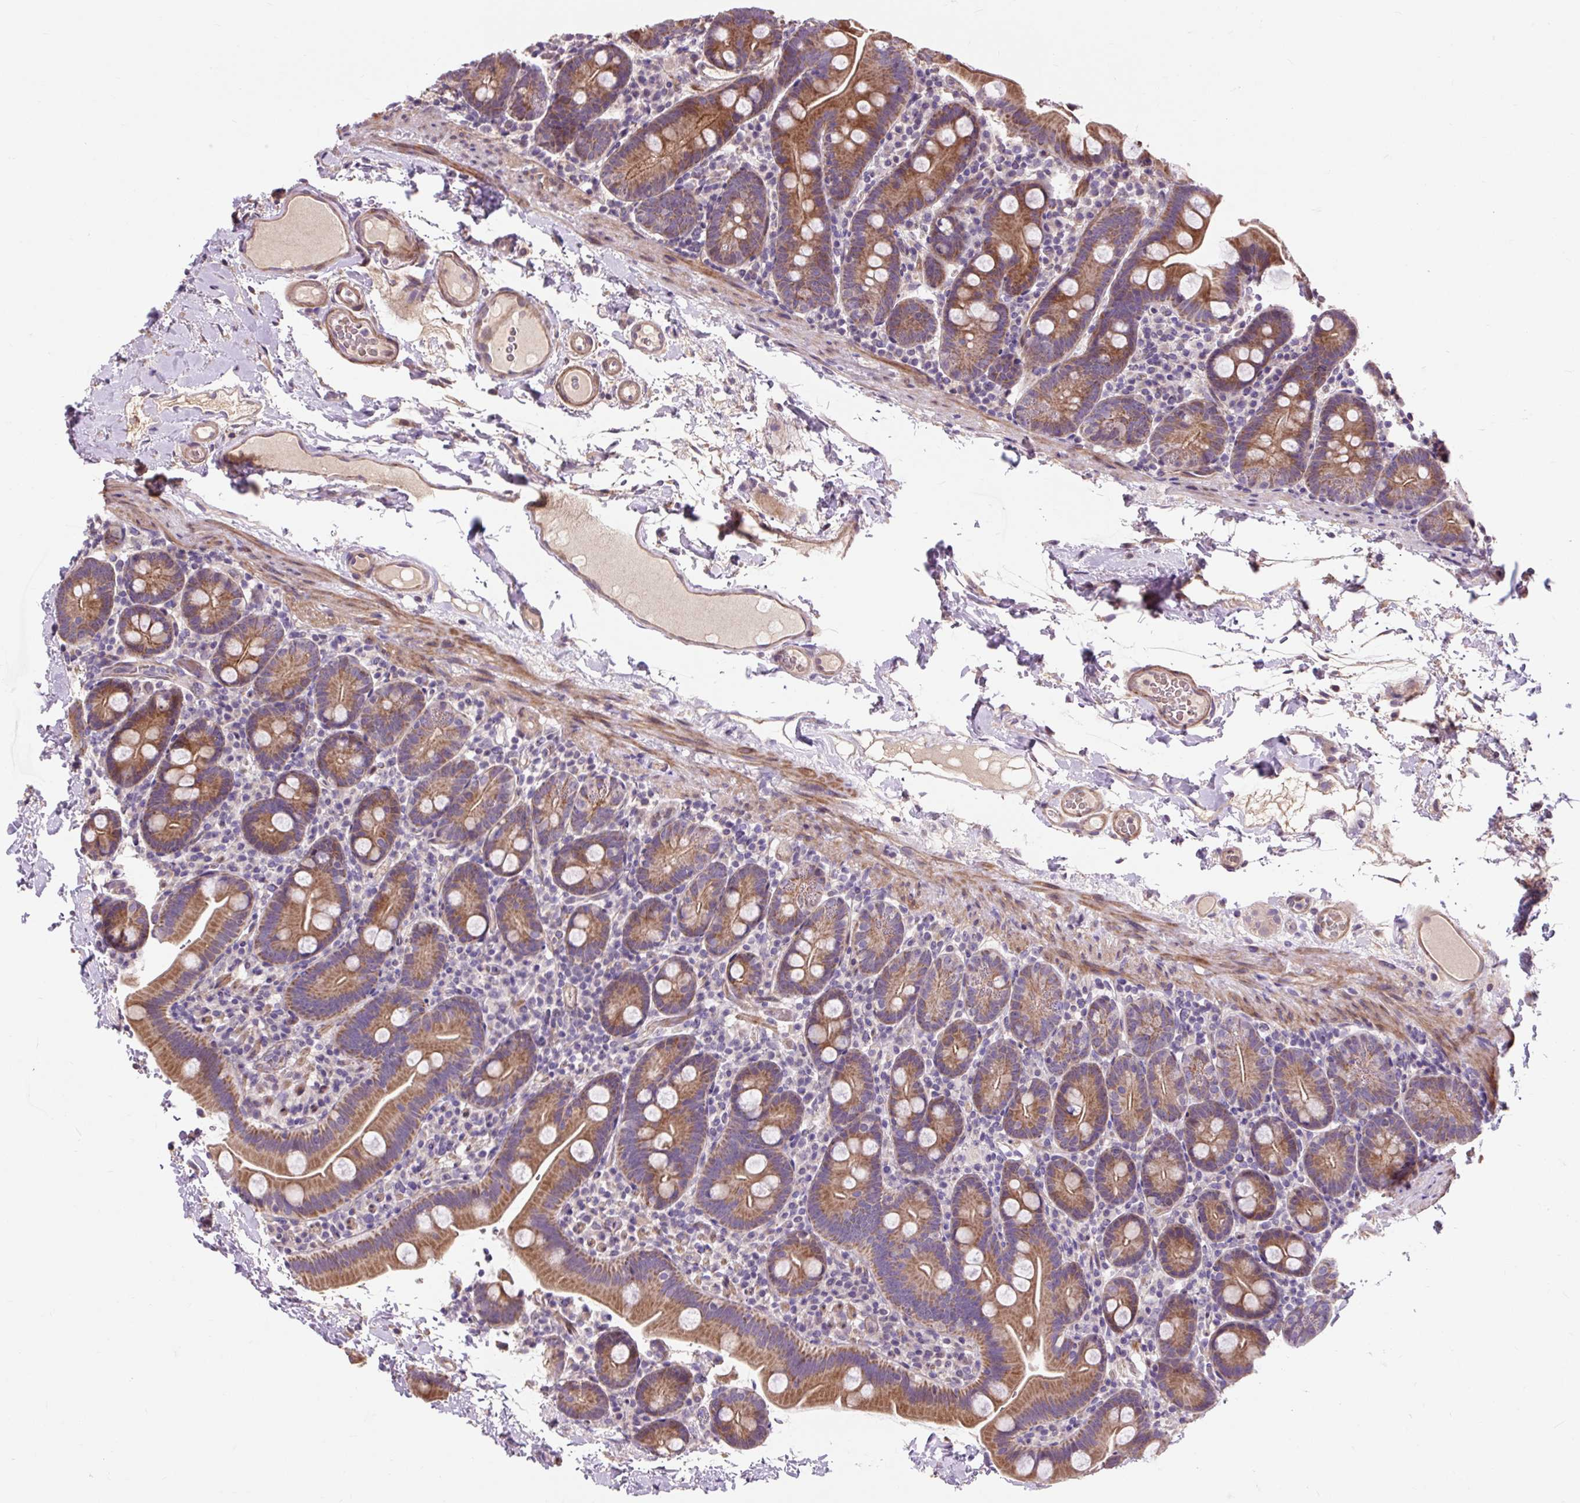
{"staining": {"intensity": "moderate", "quantity": ">75%", "location": "cytoplasmic/membranous"}, "tissue": "small intestine", "cell_type": "Glandular cells", "image_type": "normal", "snomed": [{"axis": "morphology", "description": "Normal tissue, NOS"}, {"axis": "topography", "description": "Small intestine"}], "caption": "Moderate cytoplasmic/membranous positivity is appreciated in about >75% of glandular cells in benign small intestine. The staining was performed using DAB to visualize the protein expression in brown, while the nuclei were stained in blue with hematoxylin (Magnification: 20x).", "gene": "PRIMPOL", "patient": {"sex": "female", "age": 68}}